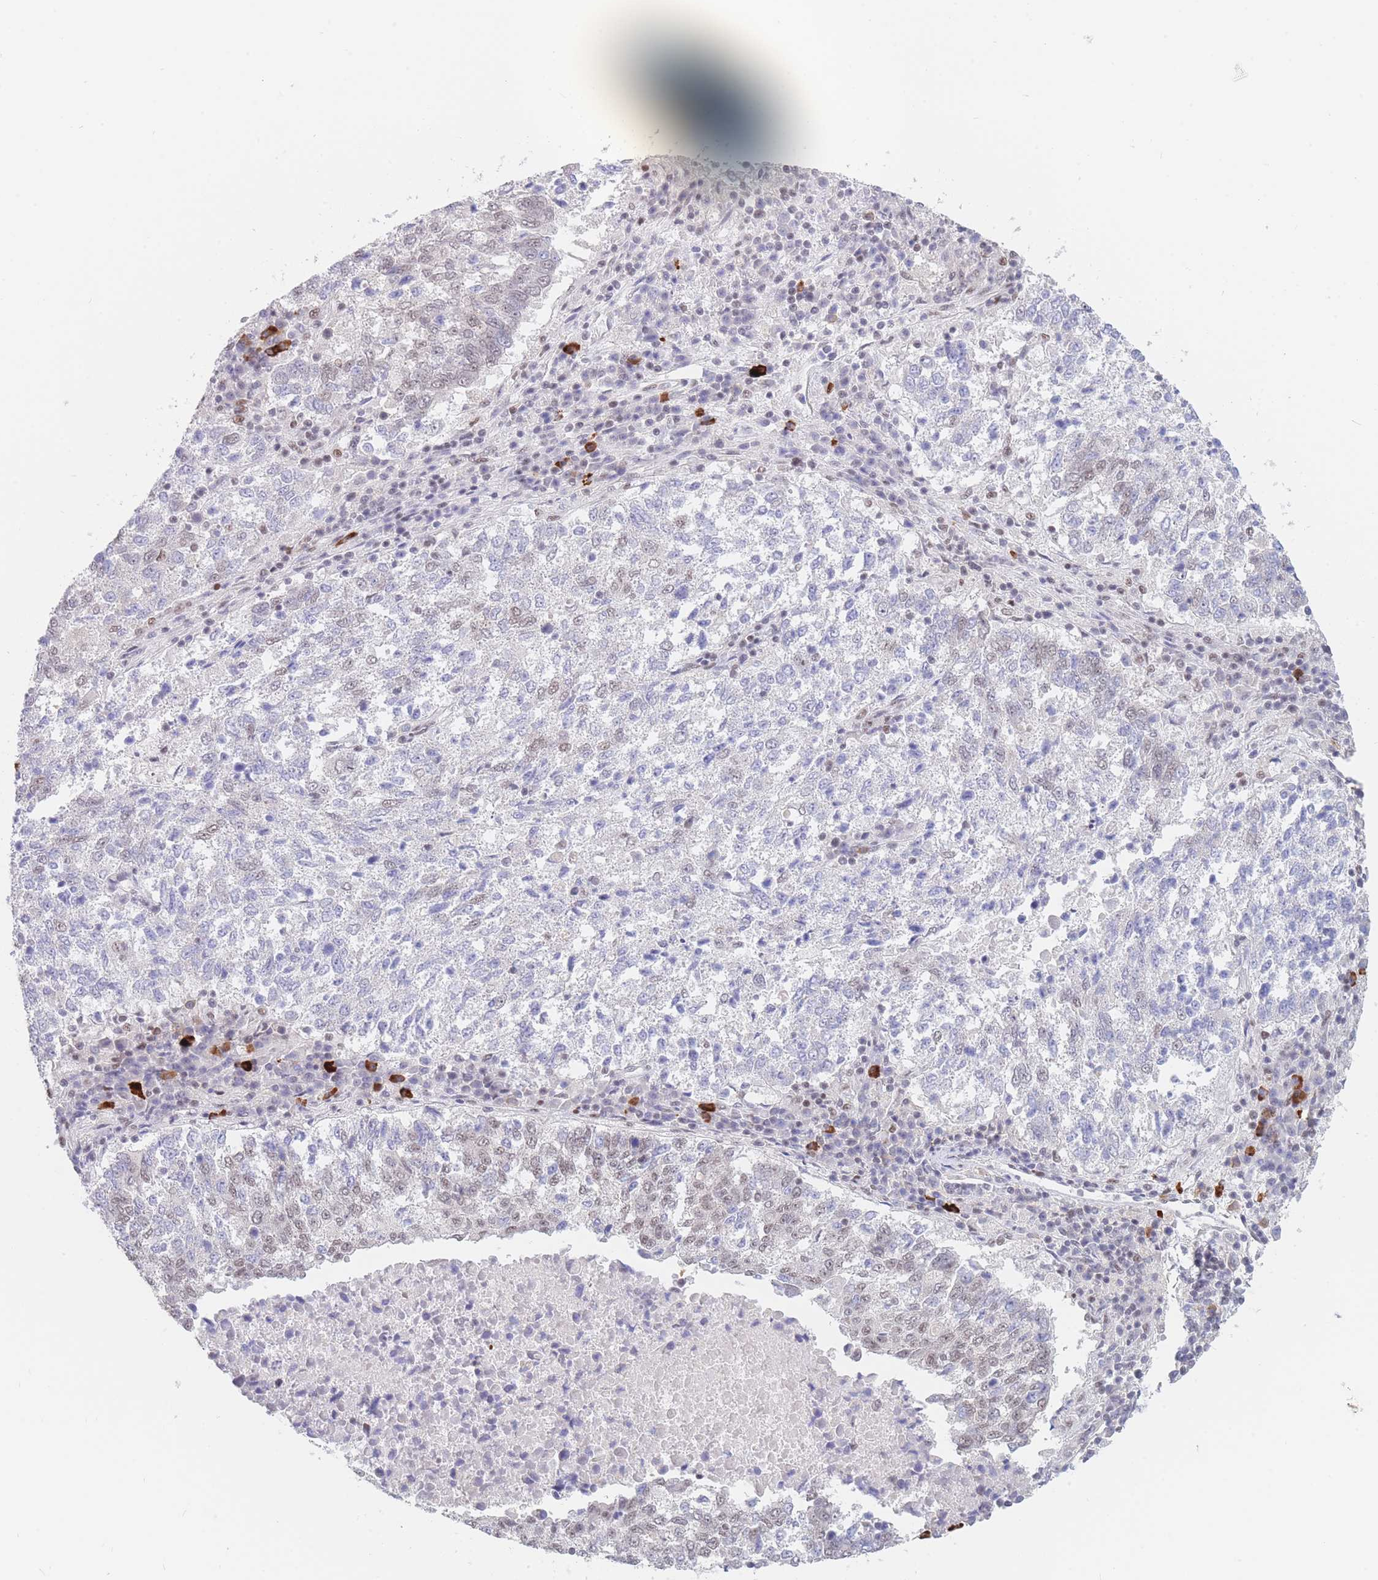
{"staining": {"intensity": "weak", "quantity": "25%-75%", "location": "nuclear"}, "tissue": "lung cancer", "cell_type": "Tumor cells", "image_type": "cancer", "snomed": [{"axis": "morphology", "description": "Squamous cell carcinoma, NOS"}, {"axis": "topography", "description": "Lung"}], "caption": "Tumor cells exhibit low levels of weak nuclear staining in about 25%-75% of cells in squamous cell carcinoma (lung).", "gene": "SMAD9", "patient": {"sex": "male", "age": 73}}